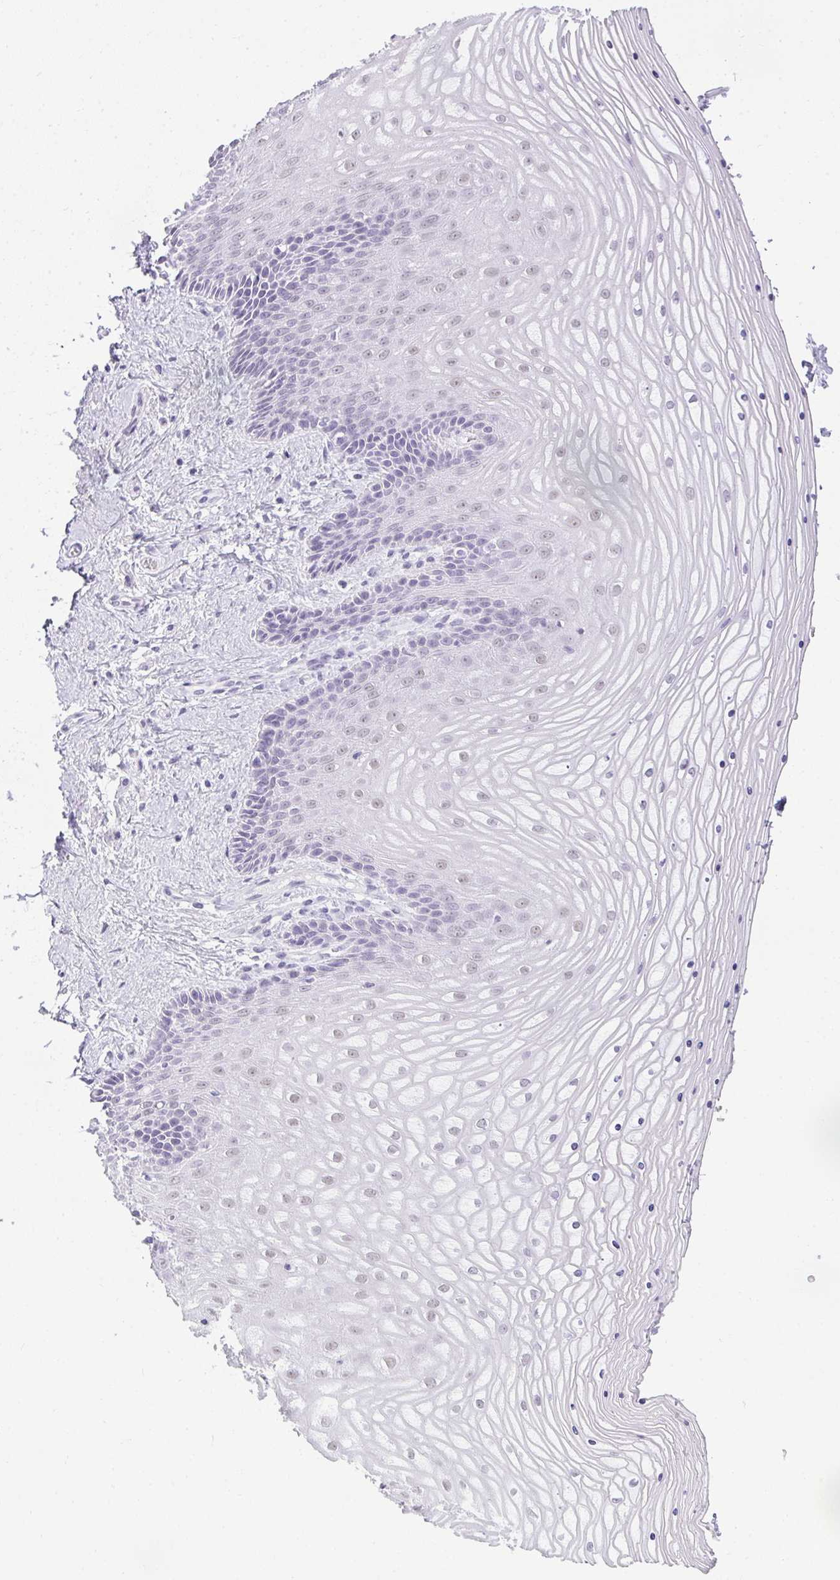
{"staining": {"intensity": "moderate", "quantity": "25%-75%", "location": "nuclear"}, "tissue": "vagina", "cell_type": "Squamous epithelial cells", "image_type": "normal", "snomed": [{"axis": "morphology", "description": "Normal tissue, NOS"}, {"axis": "topography", "description": "Vagina"}], "caption": "The histopathology image shows immunohistochemical staining of benign vagina. There is moderate nuclear staining is identified in about 25%-75% of squamous epithelial cells.", "gene": "PLA2G1B", "patient": {"sex": "female", "age": 45}}